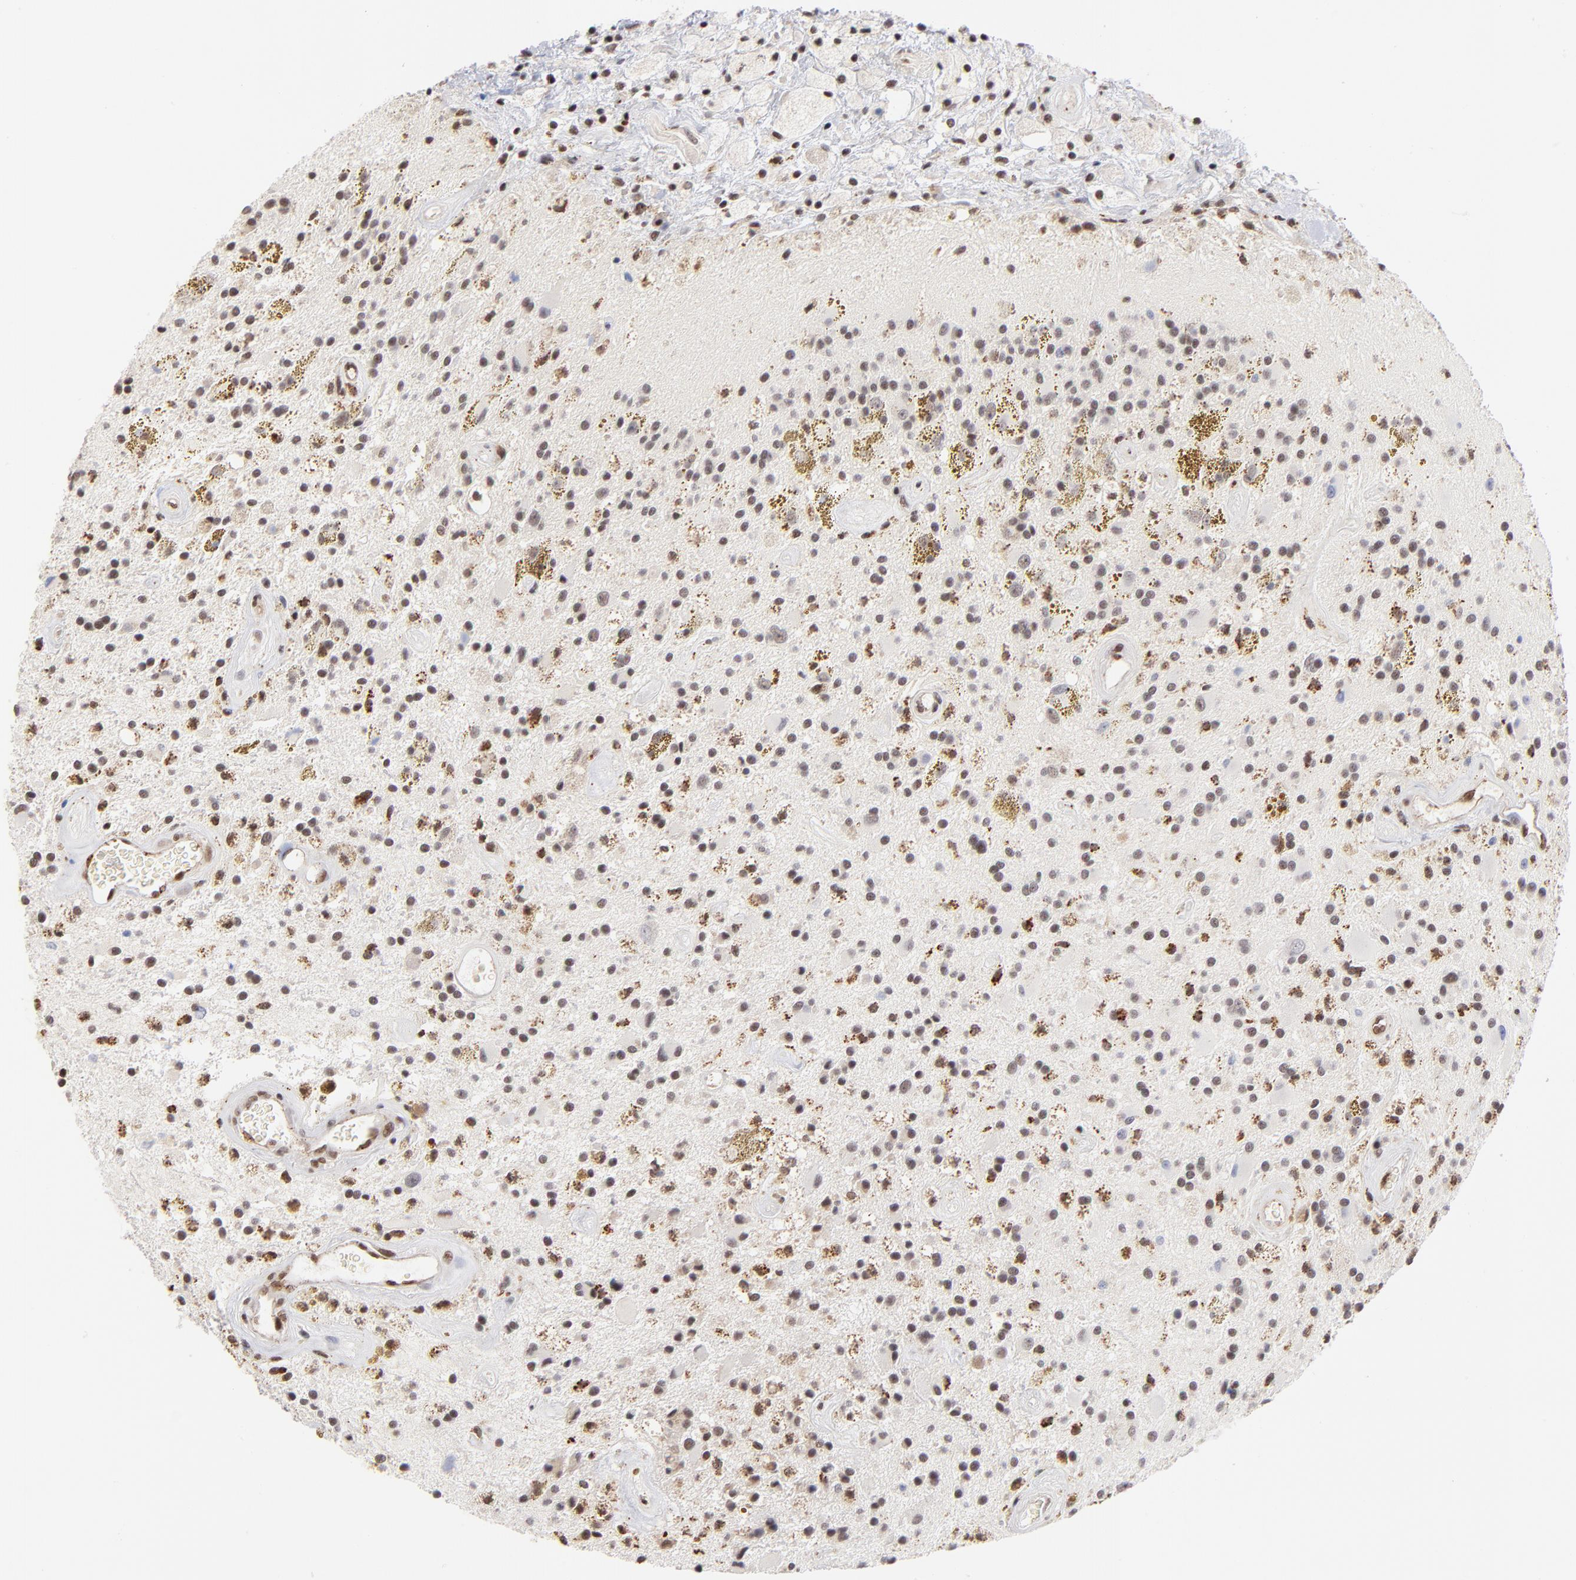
{"staining": {"intensity": "moderate", "quantity": "25%-75%", "location": "cytoplasmic/membranous,nuclear"}, "tissue": "glioma", "cell_type": "Tumor cells", "image_type": "cancer", "snomed": [{"axis": "morphology", "description": "Glioma, malignant, Low grade"}, {"axis": "topography", "description": "Brain"}], "caption": "High-magnification brightfield microscopy of glioma stained with DAB (brown) and counterstained with hematoxylin (blue). tumor cells exhibit moderate cytoplasmic/membranous and nuclear staining is identified in about25%-75% of cells. (IHC, brightfield microscopy, high magnification).", "gene": "GABPA", "patient": {"sex": "male", "age": 58}}